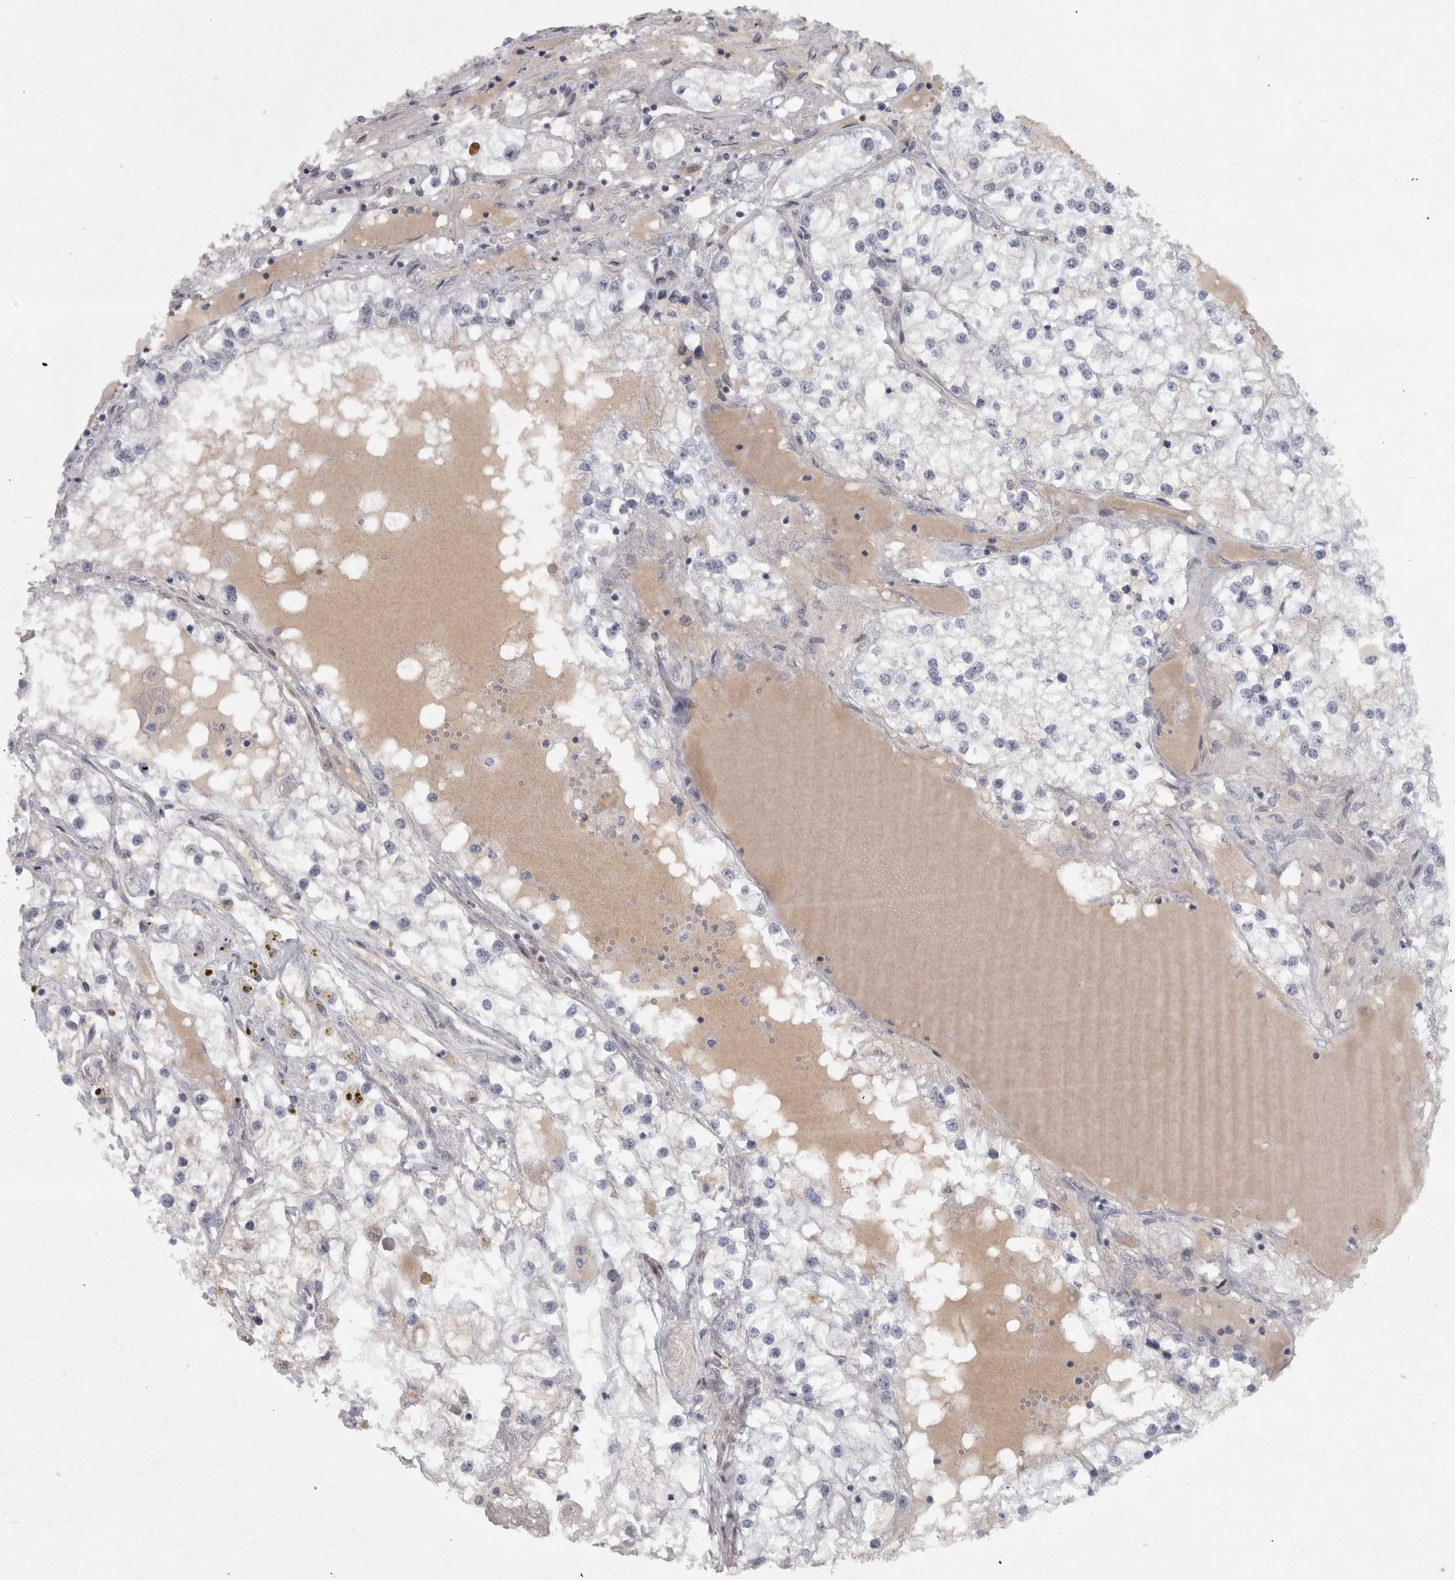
{"staining": {"intensity": "negative", "quantity": "none", "location": "none"}, "tissue": "renal cancer", "cell_type": "Tumor cells", "image_type": "cancer", "snomed": [{"axis": "morphology", "description": "Adenocarcinoma, NOS"}, {"axis": "topography", "description": "Kidney"}], "caption": "Immunohistochemical staining of renal cancer (adenocarcinoma) reveals no significant staining in tumor cells.", "gene": "PPP1R12B", "patient": {"sex": "male", "age": 68}}